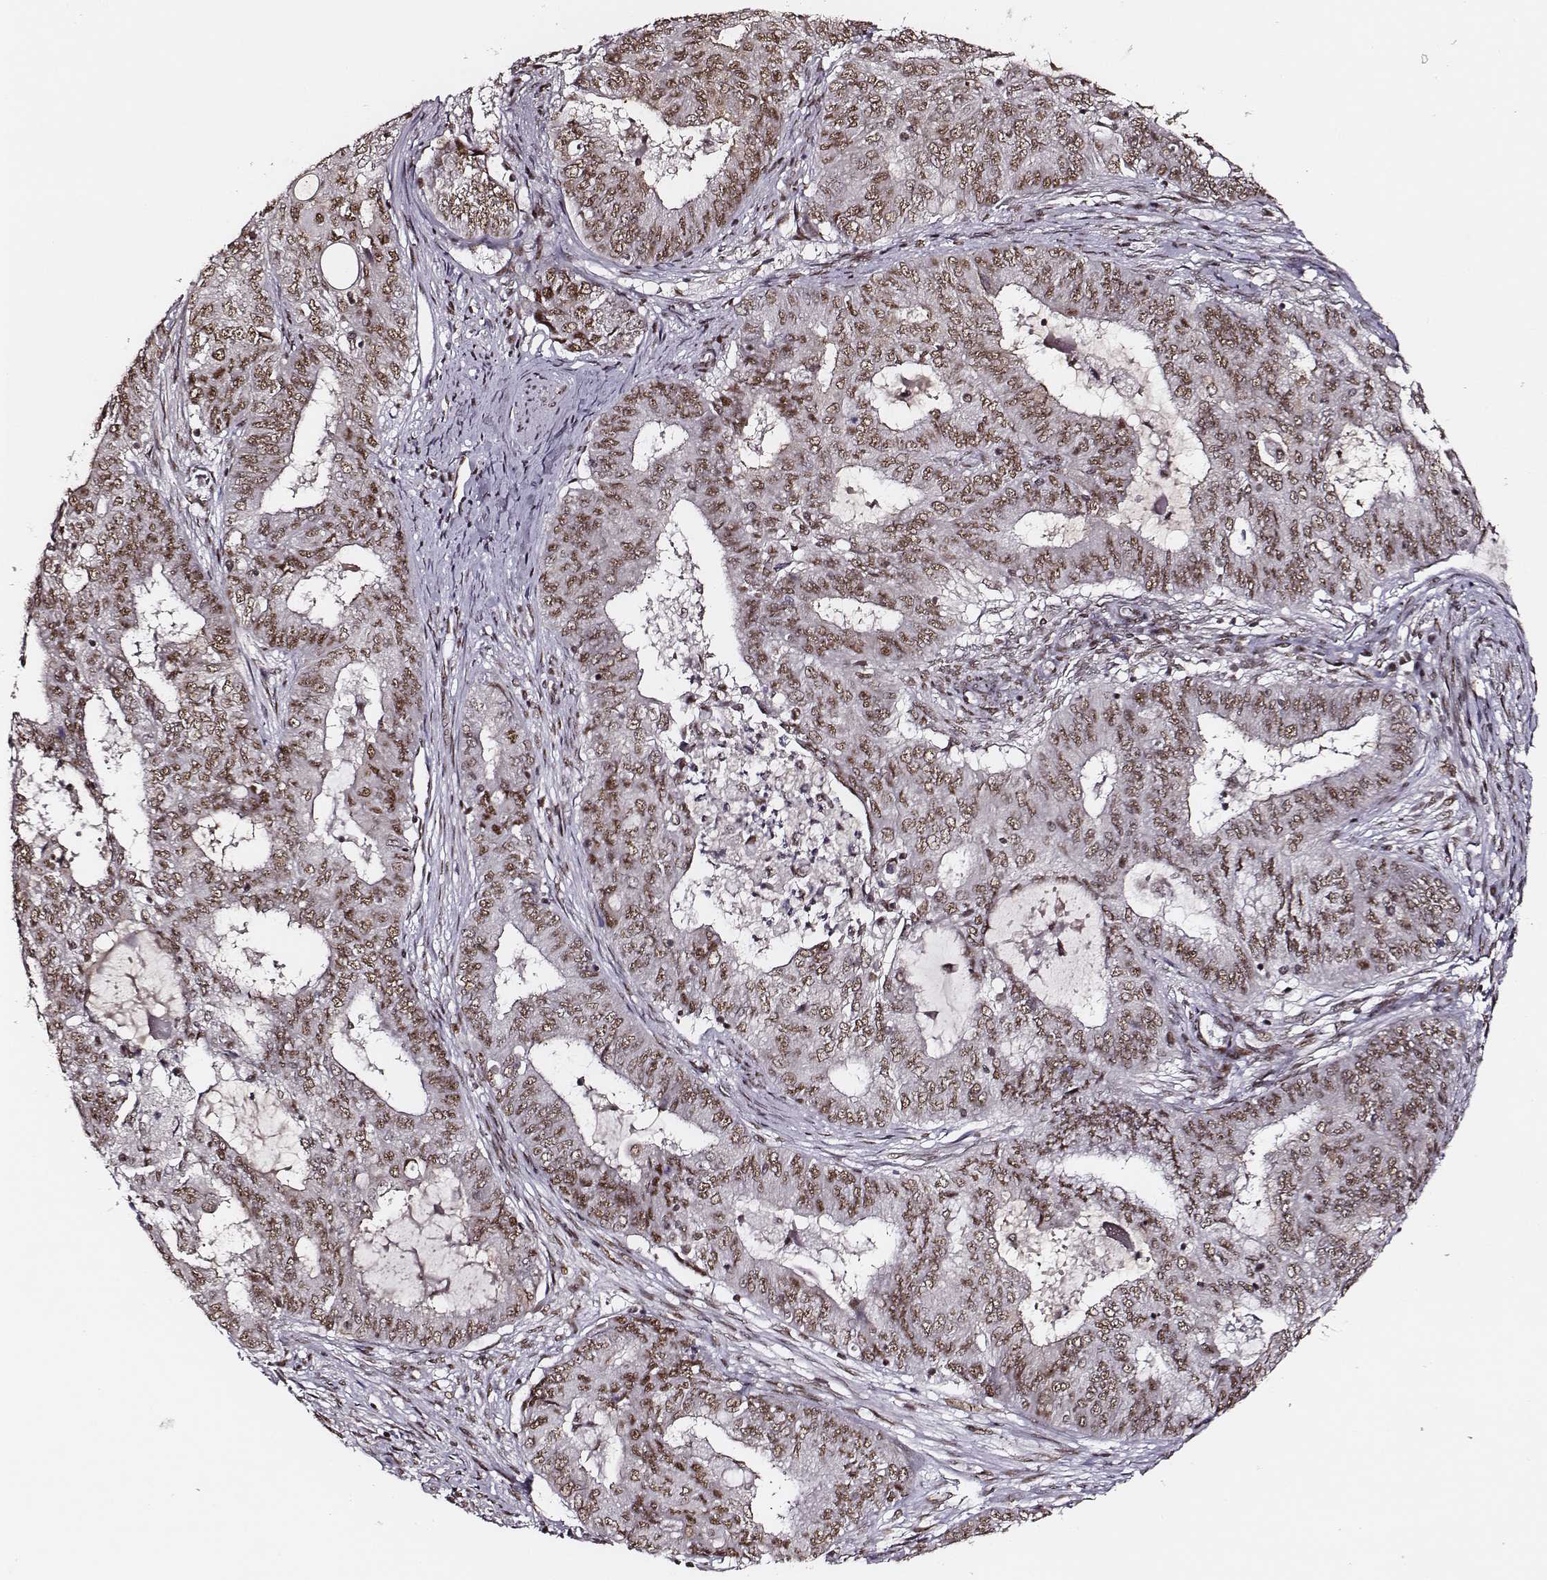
{"staining": {"intensity": "moderate", "quantity": ">75%", "location": "nuclear"}, "tissue": "endometrial cancer", "cell_type": "Tumor cells", "image_type": "cancer", "snomed": [{"axis": "morphology", "description": "Adenocarcinoma, NOS"}, {"axis": "topography", "description": "Endometrium"}], "caption": "Protein staining of endometrial cancer (adenocarcinoma) tissue shows moderate nuclear staining in approximately >75% of tumor cells. The protein of interest is shown in brown color, while the nuclei are stained blue.", "gene": "PPARA", "patient": {"sex": "female", "age": 62}}